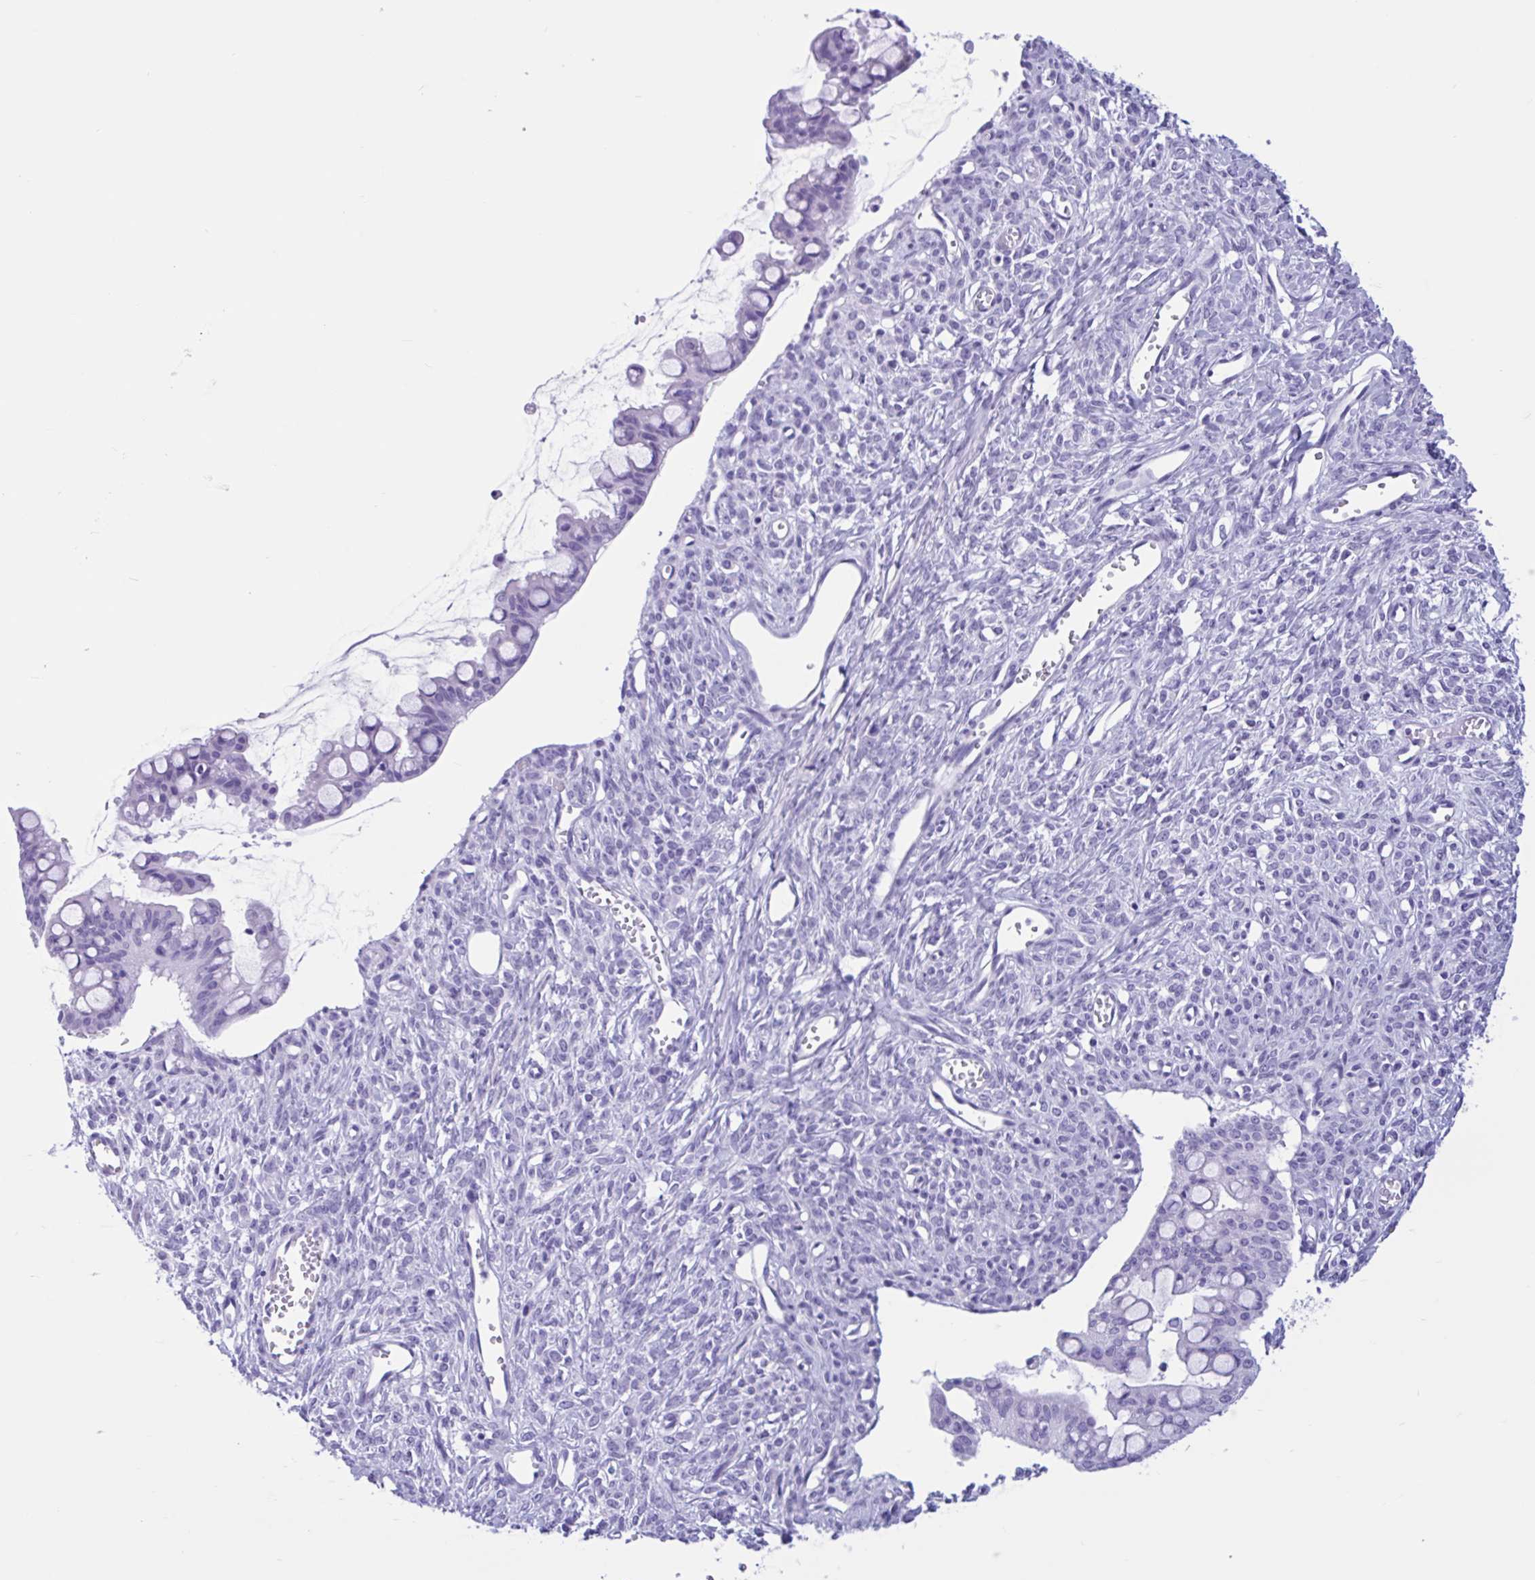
{"staining": {"intensity": "negative", "quantity": "none", "location": "none"}, "tissue": "ovarian cancer", "cell_type": "Tumor cells", "image_type": "cancer", "snomed": [{"axis": "morphology", "description": "Cystadenocarcinoma, mucinous, NOS"}, {"axis": "topography", "description": "Ovary"}], "caption": "The micrograph reveals no staining of tumor cells in ovarian cancer.", "gene": "IAPP", "patient": {"sex": "female", "age": 73}}